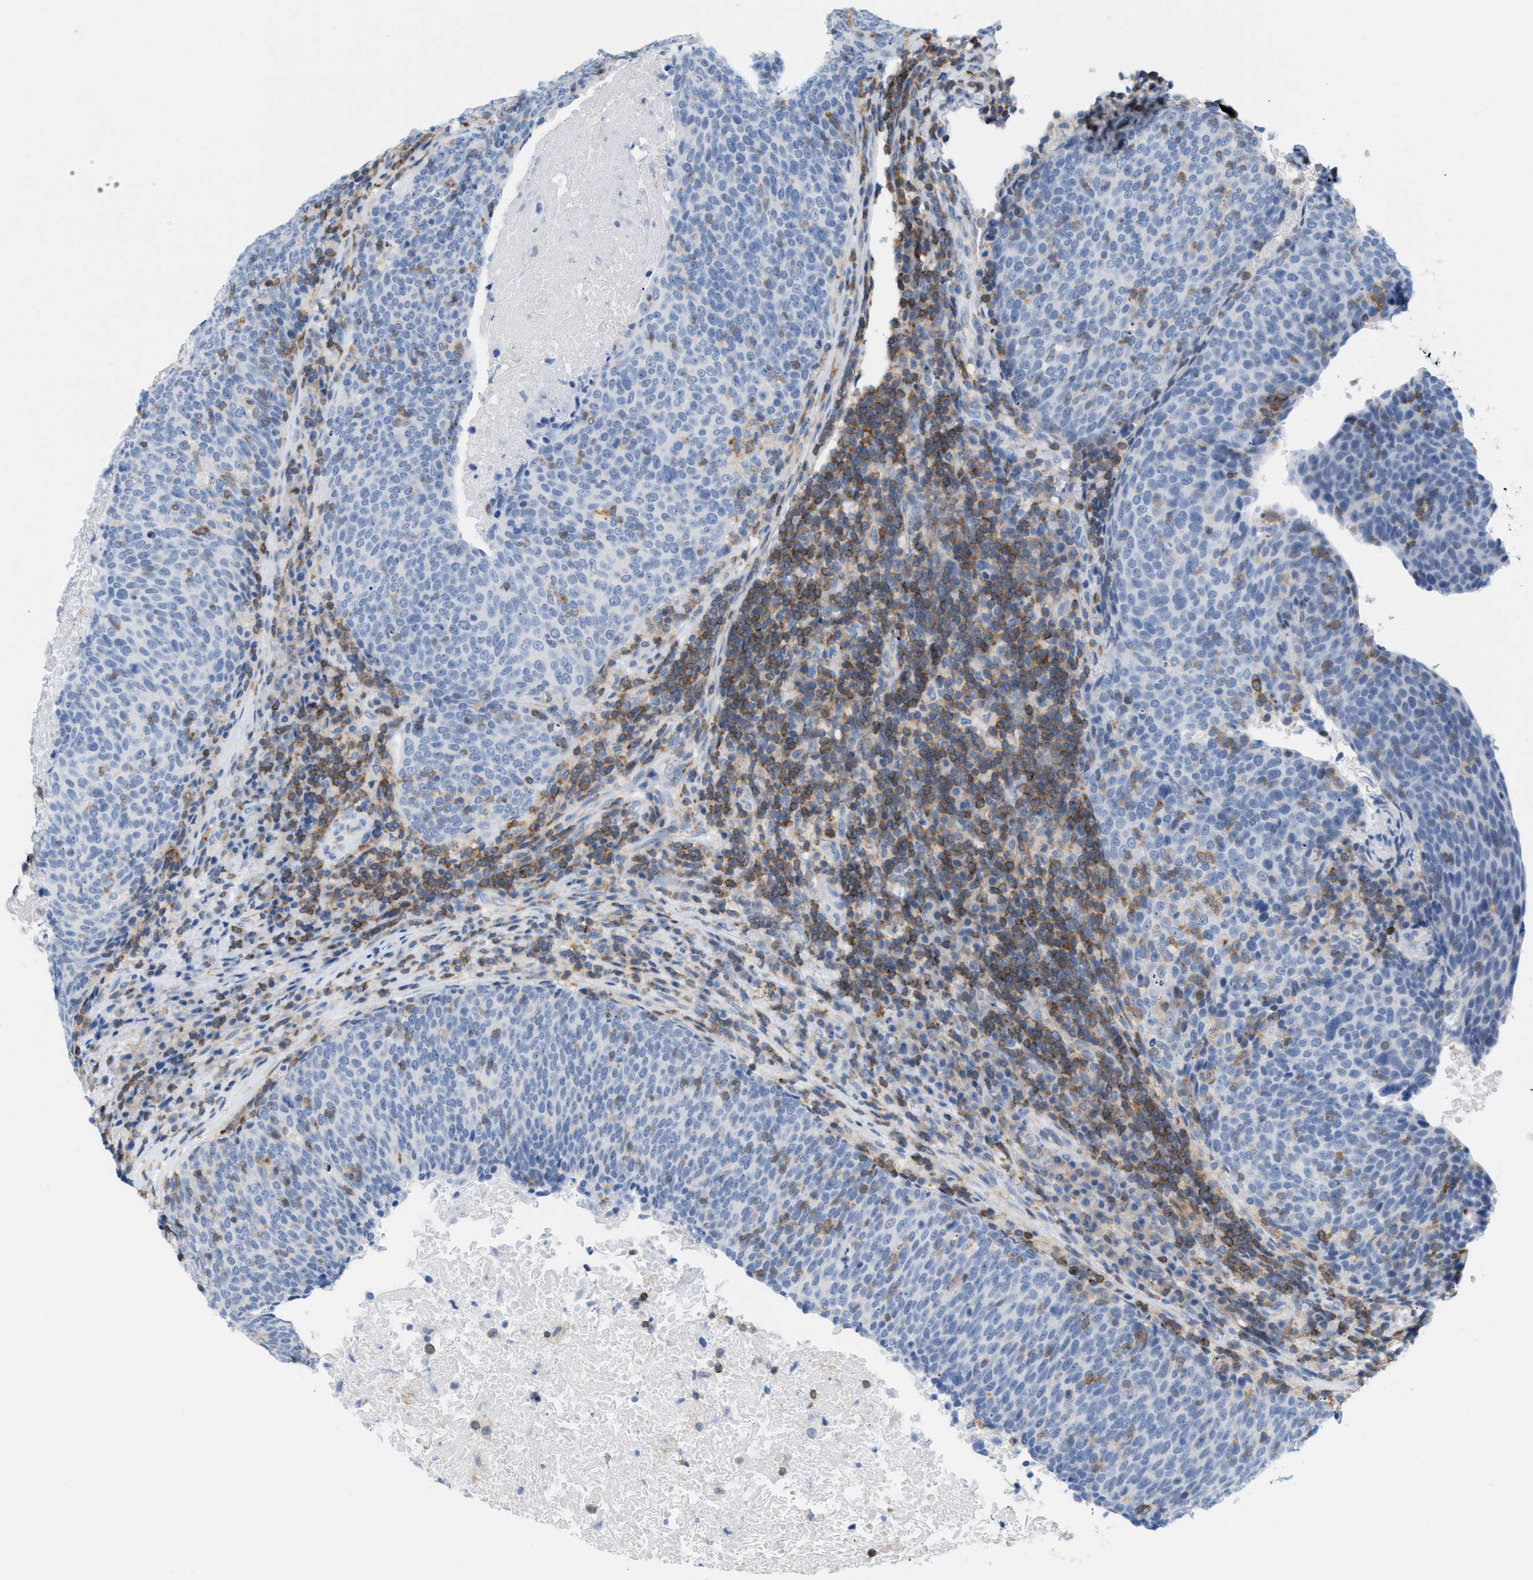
{"staining": {"intensity": "negative", "quantity": "none", "location": "none"}, "tissue": "head and neck cancer", "cell_type": "Tumor cells", "image_type": "cancer", "snomed": [{"axis": "morphology", "description": "Squamous cell carcinoma, NOS"}, {"axis": "morphology", "description": "Squamous cell carcinoma, metastatic, NOS"}, {"axis": "topography", "description": "Lymph node"}, {"axis": "topography", "description": "Head-Neck"}], "caption": "Immunohistochemistry (IHC) image of head and neck squamous cell carcinoma stained for a protein (brown), which shows no expression in tumor cells.", "gene": "IL16", "patient": {"sex": "male", "age": 62}}